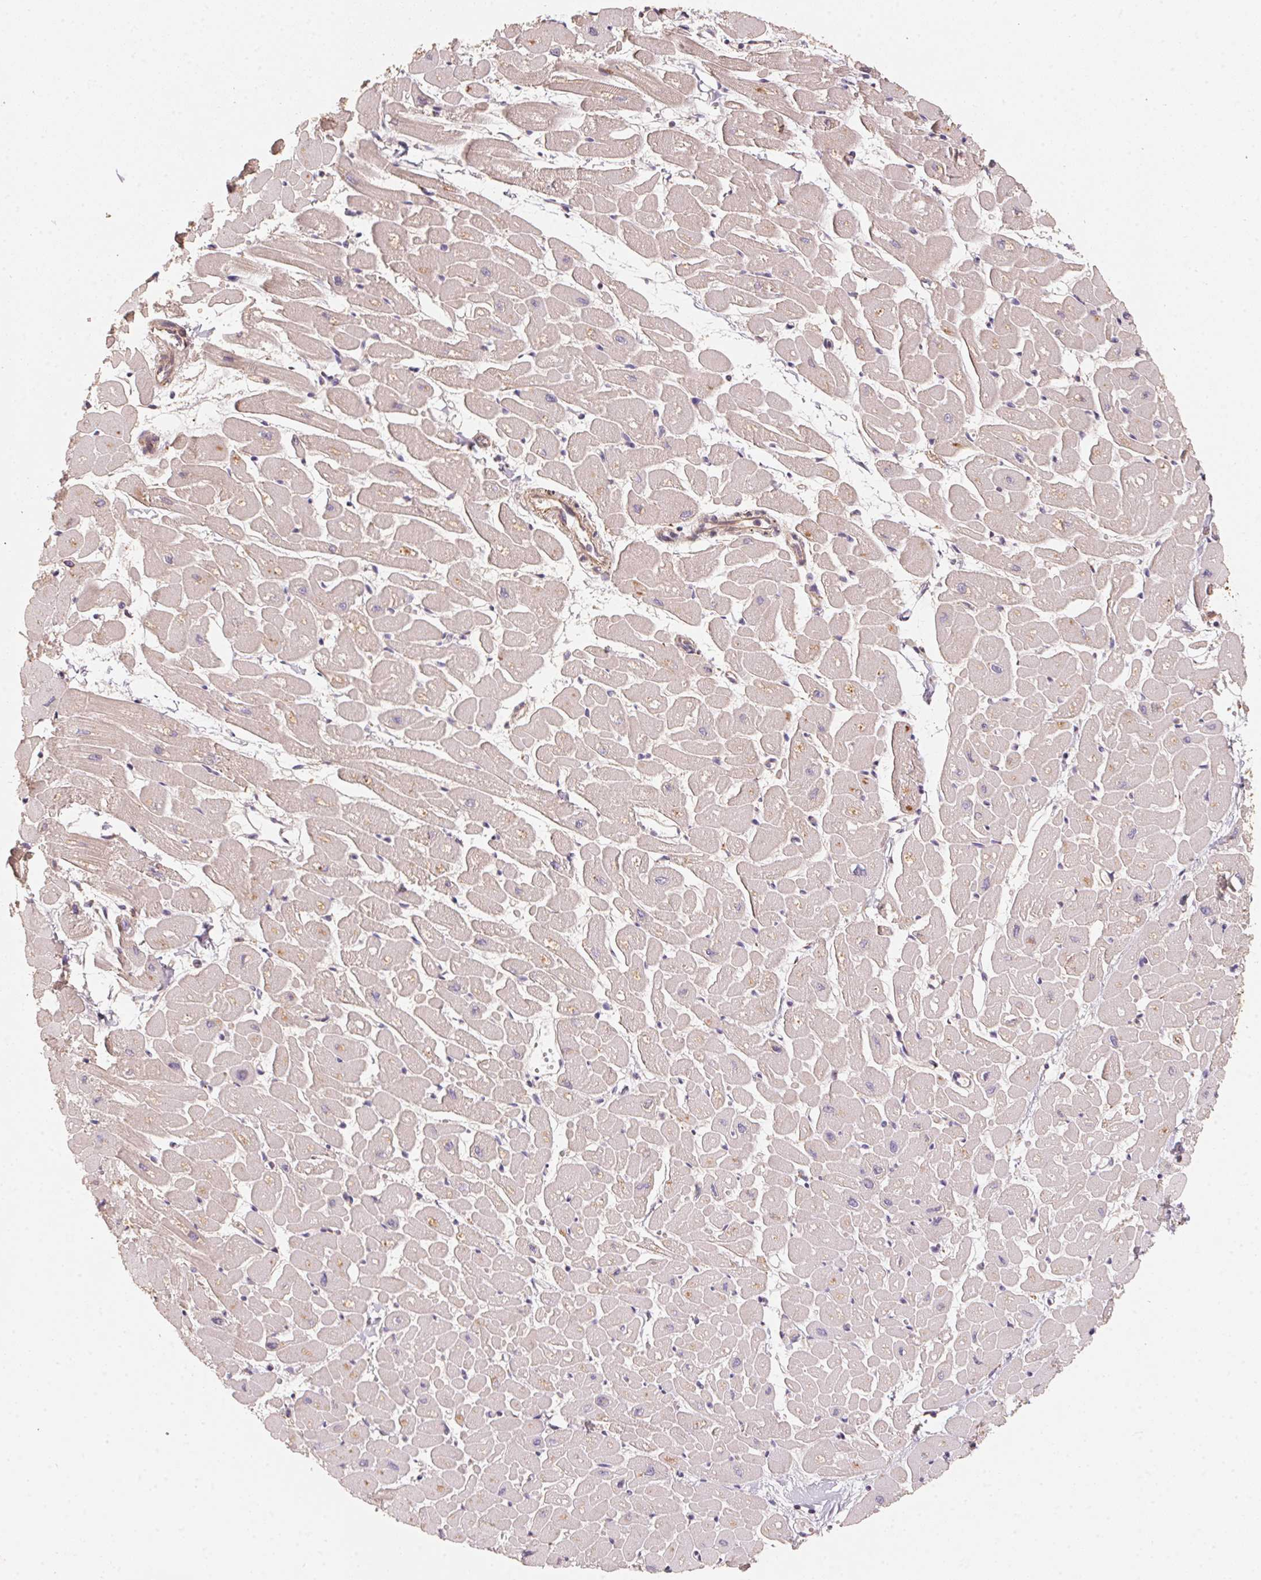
{"staining": {"intensity": "weak", "quantity": "25%-75%", "location": "cytoplasmic/membranous"}, "tissue": "heart muscle", "cell_type": "Cardiomyocytes", "image_type": "normal", "snomed": [{"axis": "morphology", "description": "Normal tissue, NOS"}, {"axis": "topography", "description": "Heart"}], "caption": "Immunohistochemistry micrograph of normal heart muscle: heart muscle stained using IHC shows low levels of weak protein expression localized specifically in the cytoplasmic/membranous of cardiomyocytes, appearing as a cytoplasmic/membranous brown color.", "gene": "TSPAN12", "patient": {"sex": "male", "age": 57}}